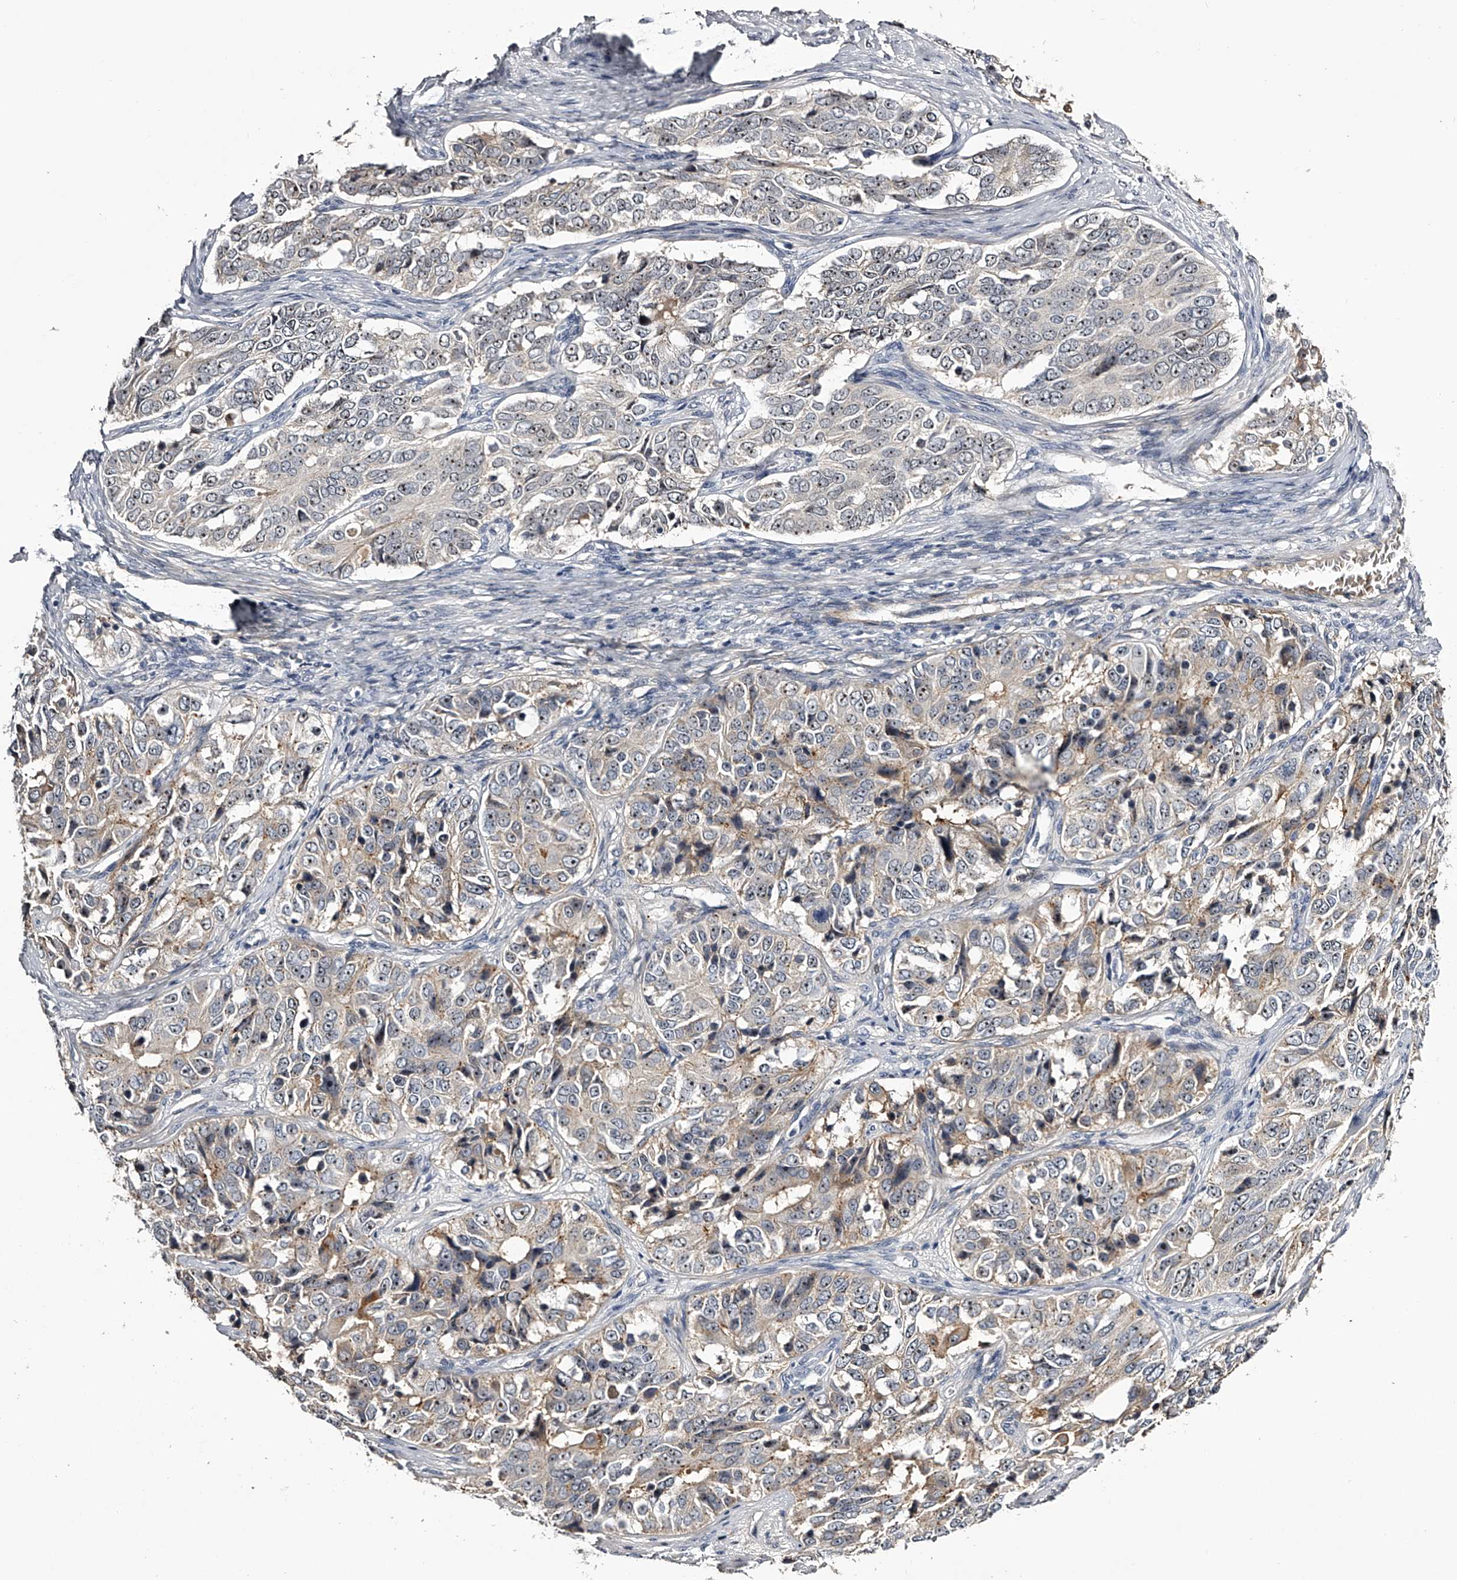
{"staining": {"intensity": "weak", "quantity": "25%-75%", "location": "nuclear"}, "tissue": "ovarian cancer", "cell_type": "Tumor cells", "image_type": "cancer", "snomed": [{"axis": "morphology", "description": "Carcinoma, endometroid"}, {"axis": "topography", "description": "Ovary"}], "caption": "About 25%-75% of tumor cells in ovarian cancer (endometroid carcinoma) demonstrate weak nuclear protein expression as visualized by brown immunohistochemical staining.", "gene": "MDN1", "patient": {"sex": "female", "age": 51}}